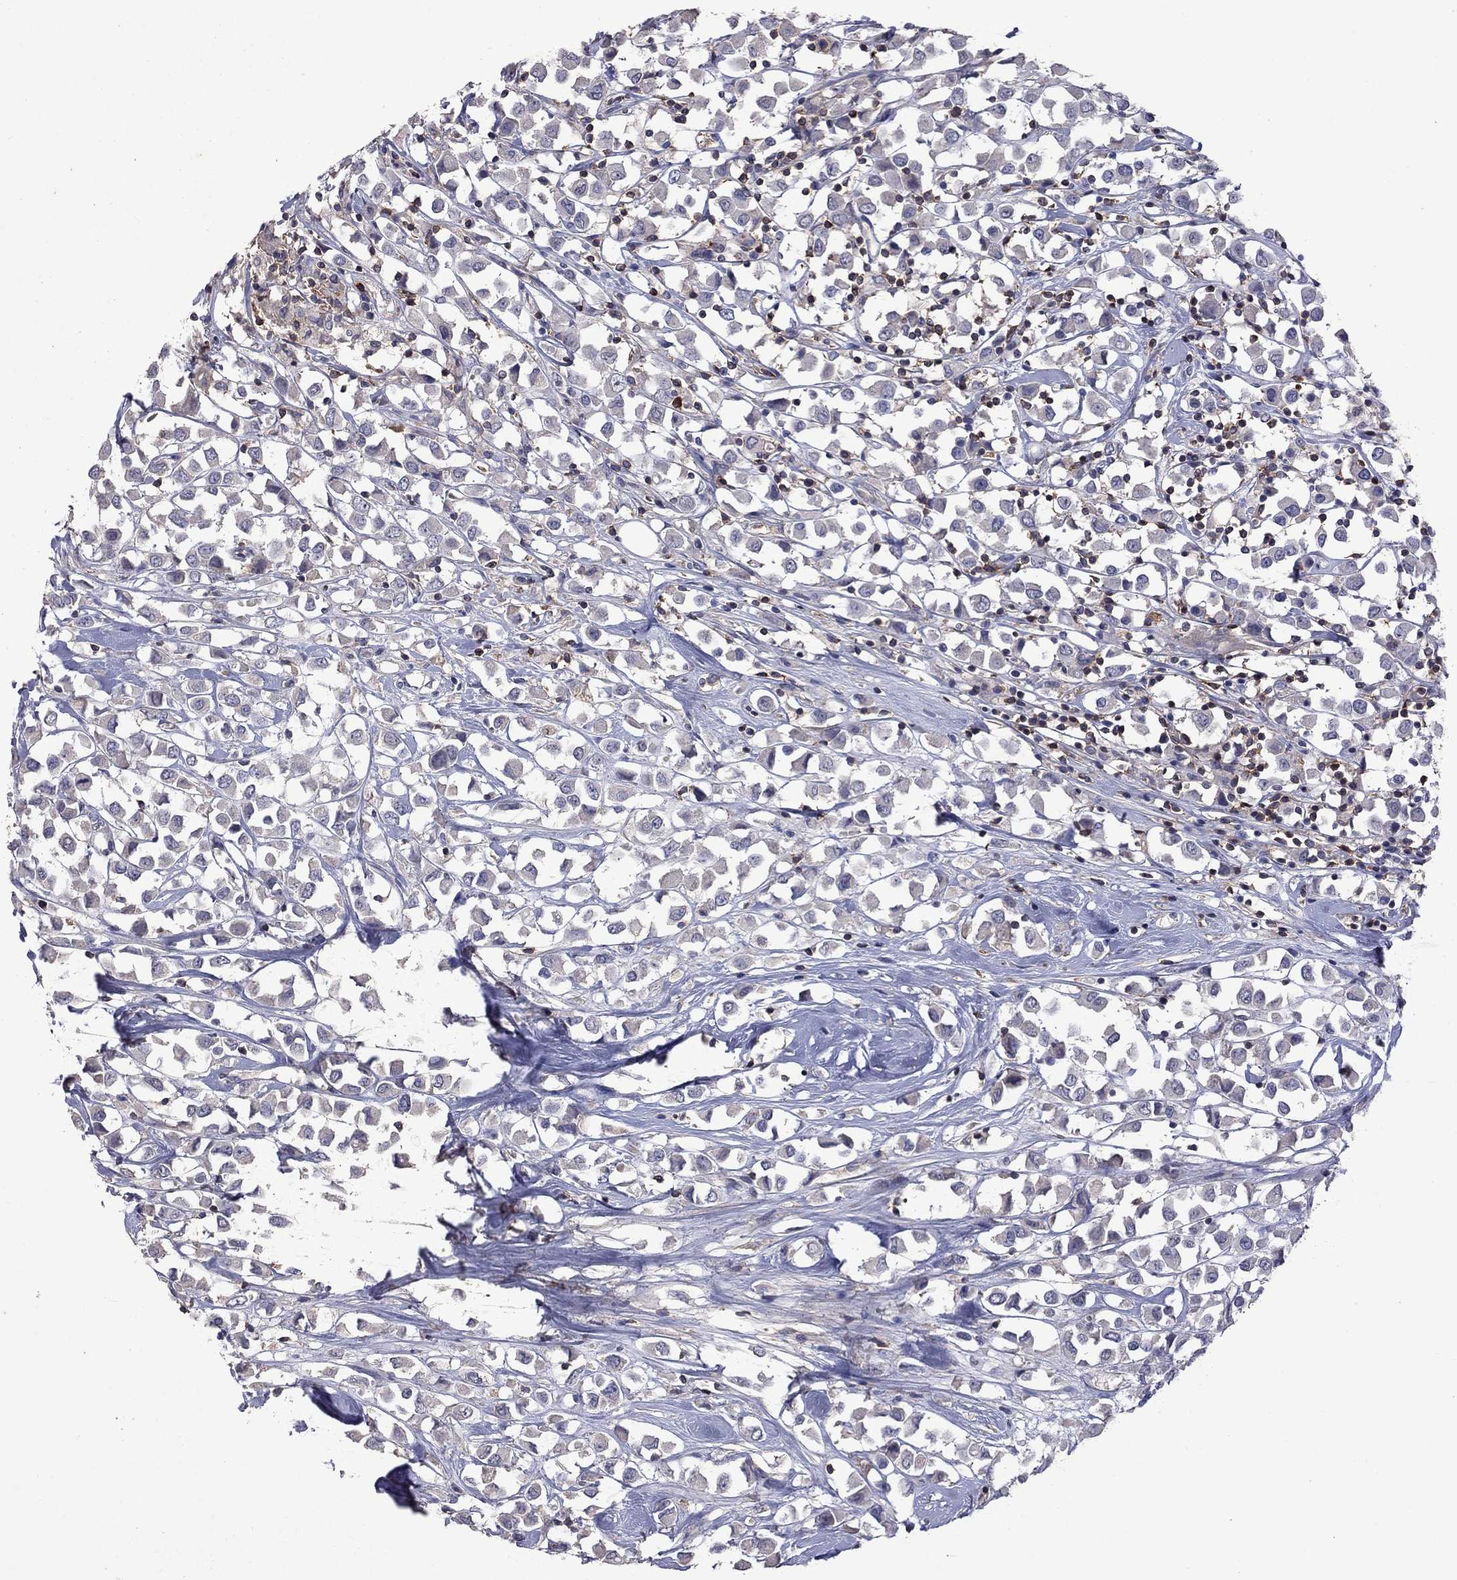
{"staining": {"intensity": "negative", "quantity": "none", "location": "none"}, "tissue": "breast cancer", "cell_type": "Tumor cells", "image_type": "cancer", "snomed": [{"axis": "morphology", "description": "Duct carcinoma"}, {"axis": "topography", "description": "Breast"}], "caption": "High magnification brightfield microscopy of breast cancer (invasive ductal carcinoma) stained with DAB (3,3'-diaminobenzidine) (brown) and counterstained with hematoxylin (blue): tumor cells show no significant positivity.", "gene": "IPCEF1", "patient": {"sex": "female", "age": 61}}